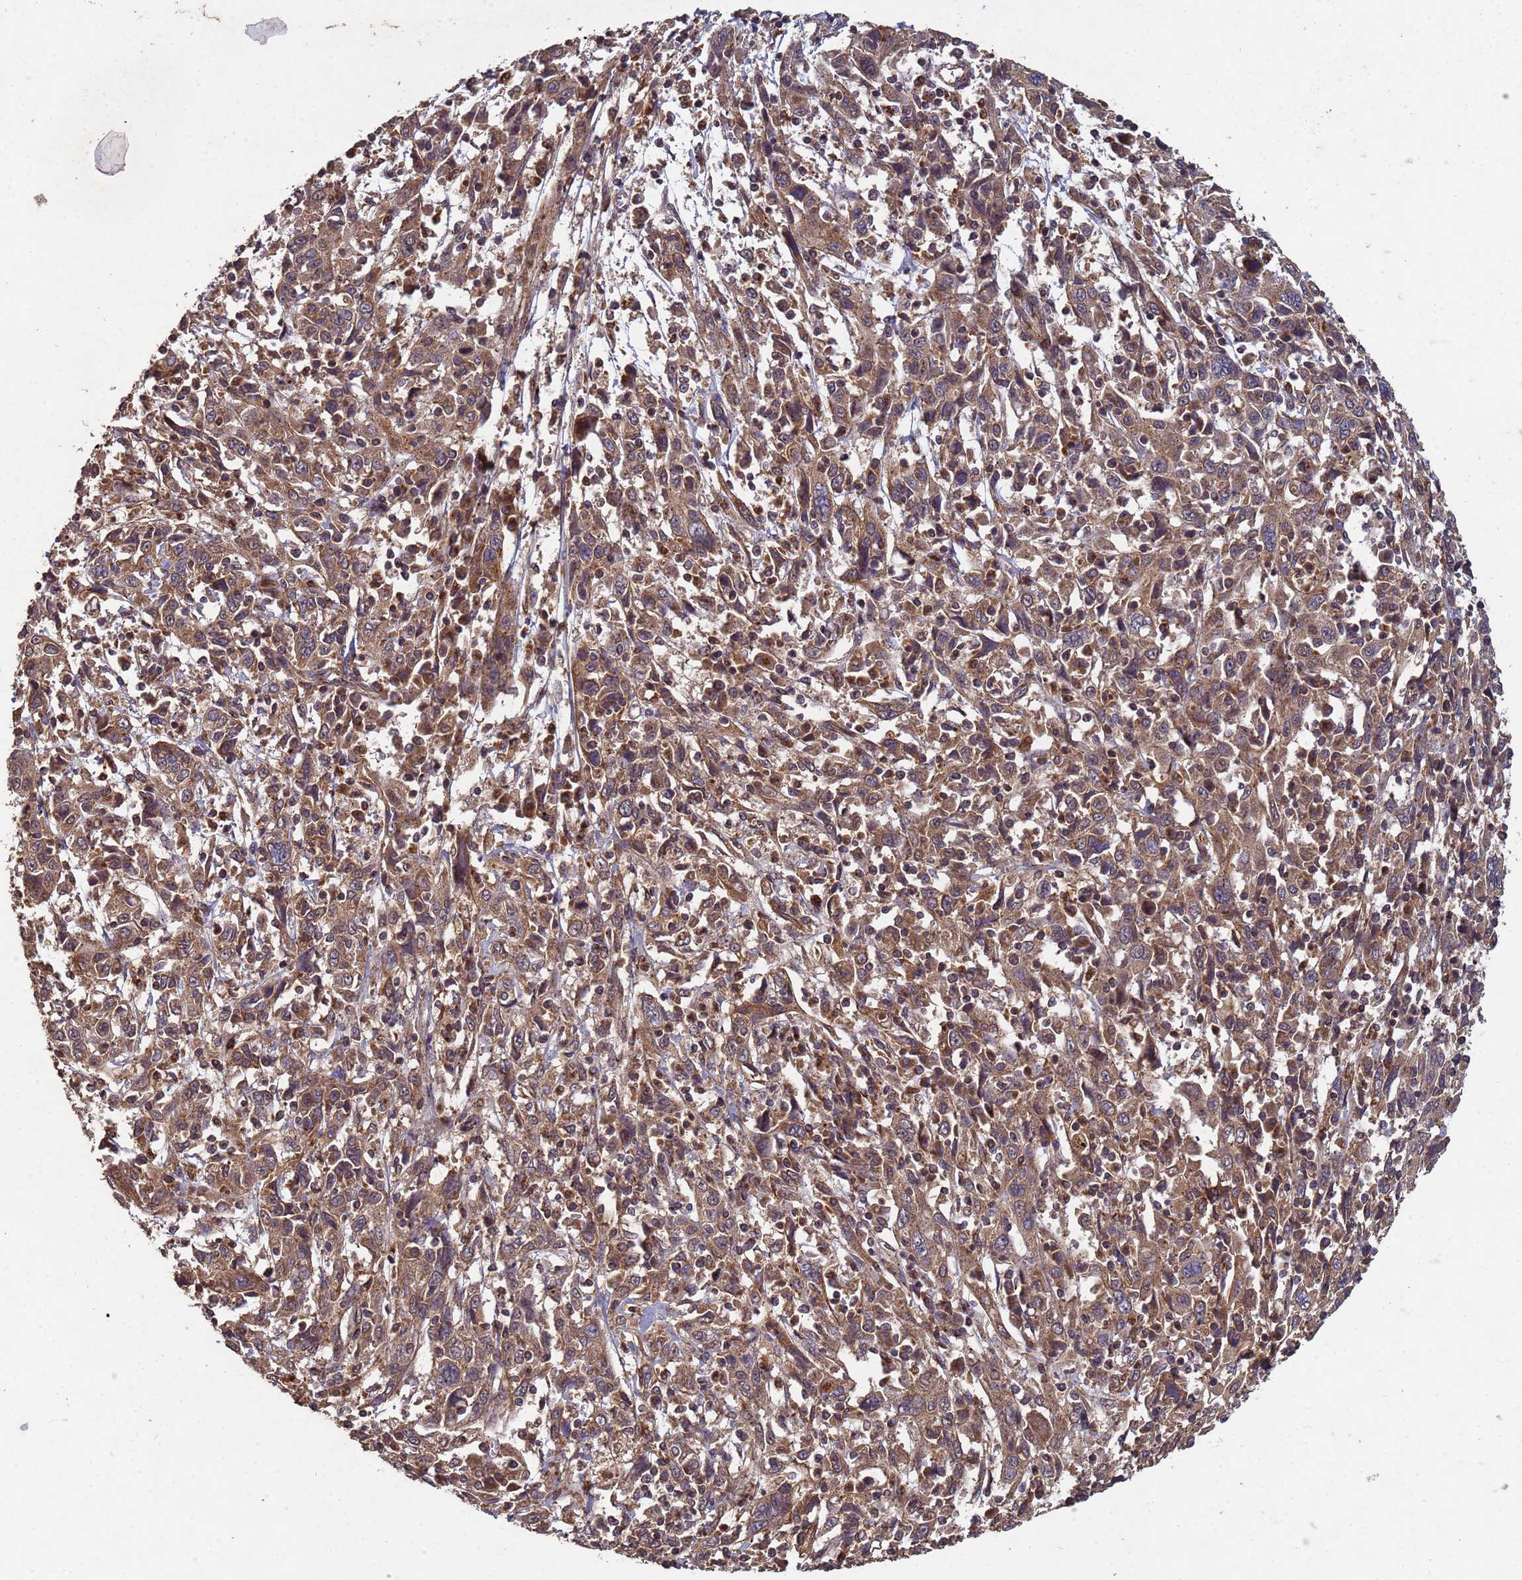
{"staining": {"intensity": "moderate", "quantity": ">75%", "location": "cytoplasmic/membranous"}, "tissue": "cervical cancer", "cell_type": "Tumor cells", "image_type": "cancer", "snomed": [{"axis": "morphology", "description": "Squamous cell carcinoma, NOS"}, {"axis": "topography", "description": "Cervix"}], "caption": "The photomicrograph reveals immunohistochemical staining of cervical squamous cell carcinoma. There is moderate cytoplasmic/membranous staining is identified in approximately >75% of tumor cells.", "gene": "FASTKD1", "patient": {"sex": "female", "age": 46}}